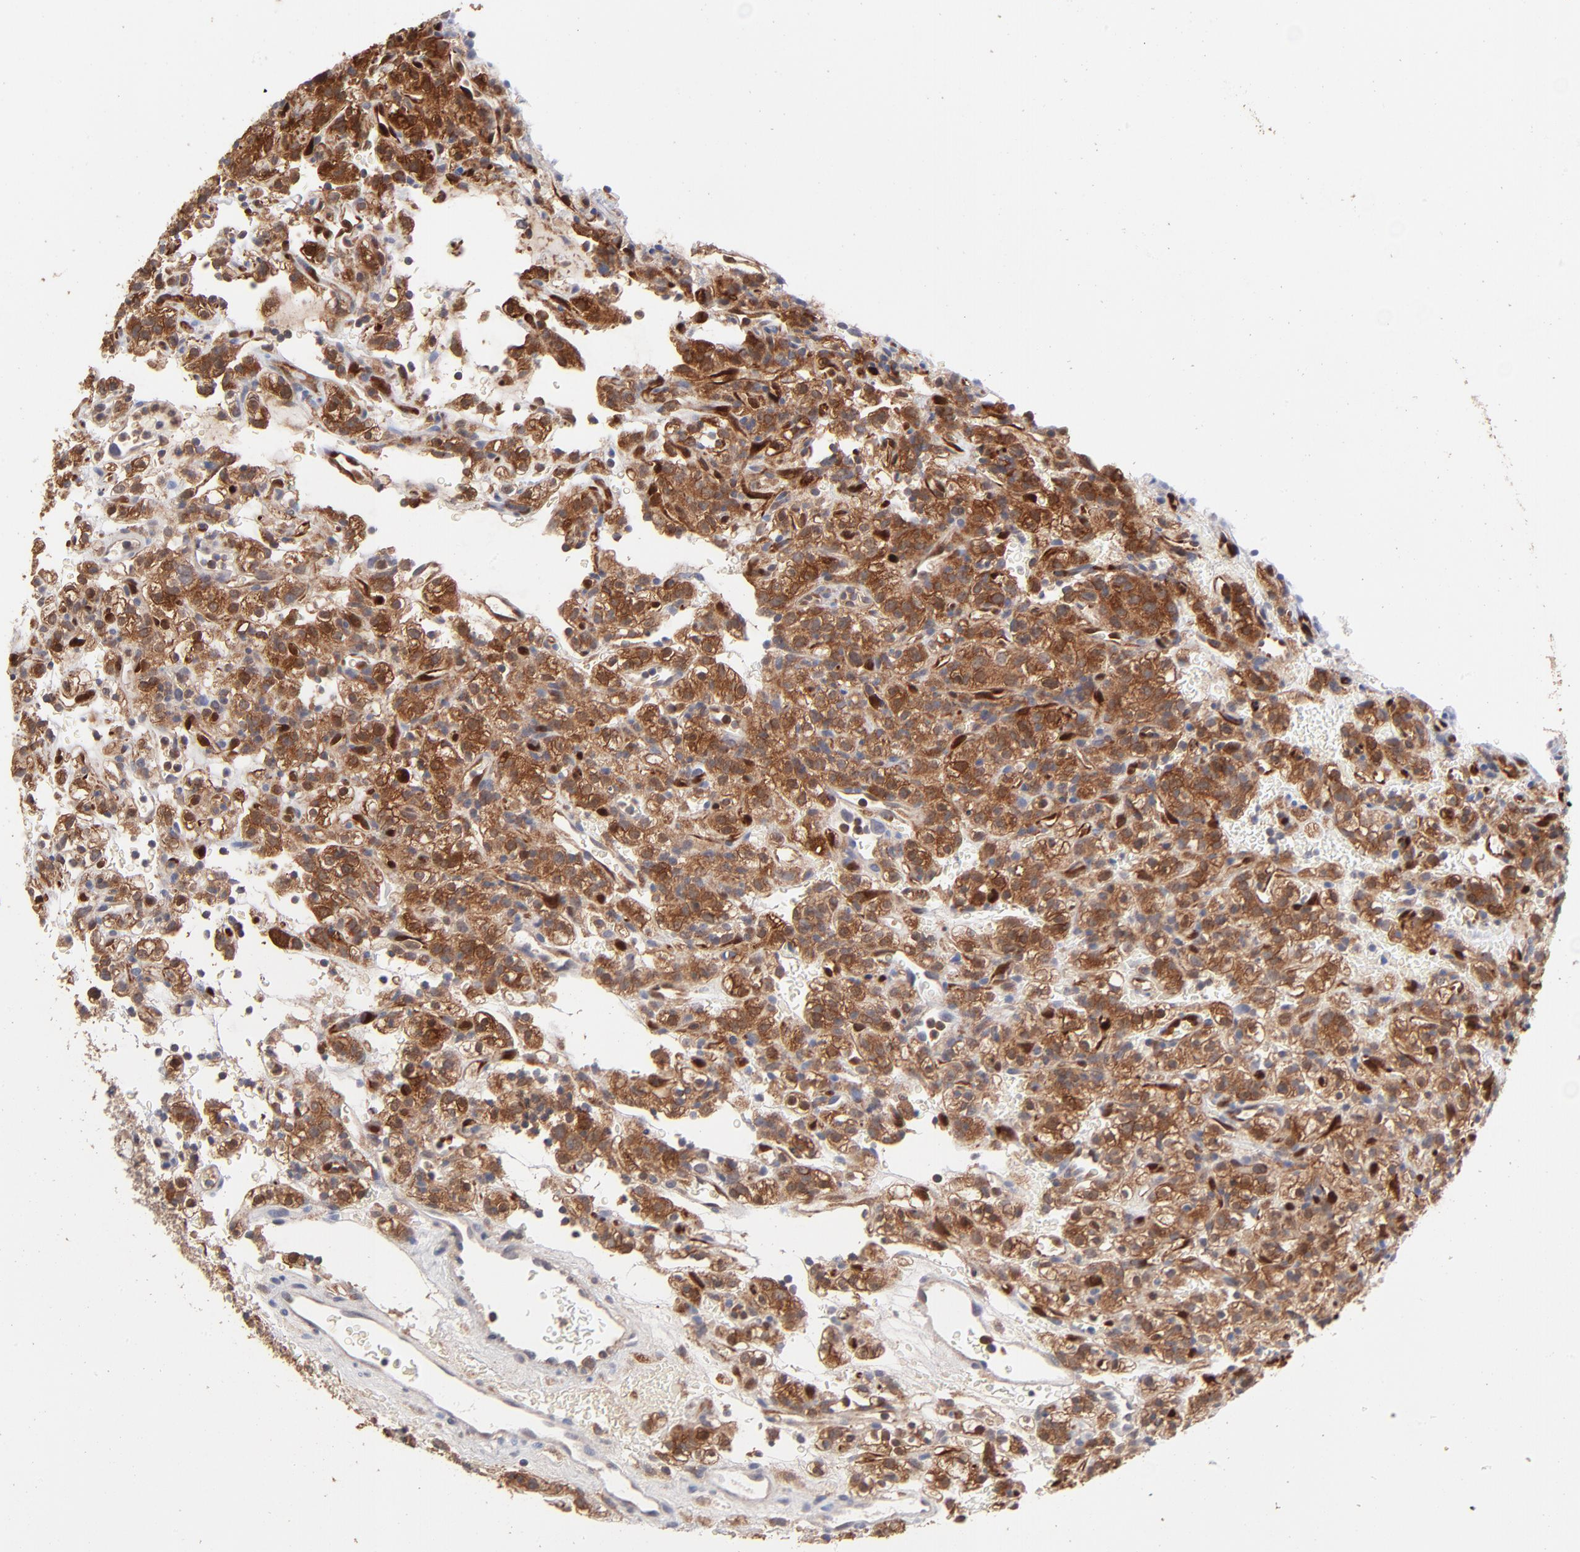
{"staining": {"intensity": "strong", "quantity": ">75%", "location": "cytoplasmic/membranous"}, "tissue": "renal cancer", "cell_type": "Tumor cells", "image_type": "cancer", "snomed": [{"axis": "morphology", "description": "Normal tissue, NOS"}, {"axis": "morphology", "description": "Adenocarcinoma, NOS"}, {"axis": "topography", "description": "Kidney"}], "caption": "High-power microscopy captured an immunohistochemistry histopathology image of renal adenocarcinoma, revealing strong cytoplasmic/membranous staining in approximately >75% of tumor cells.", "gene": "IVNS1ABP", "patient": {"sex": "female", "age": 72}}